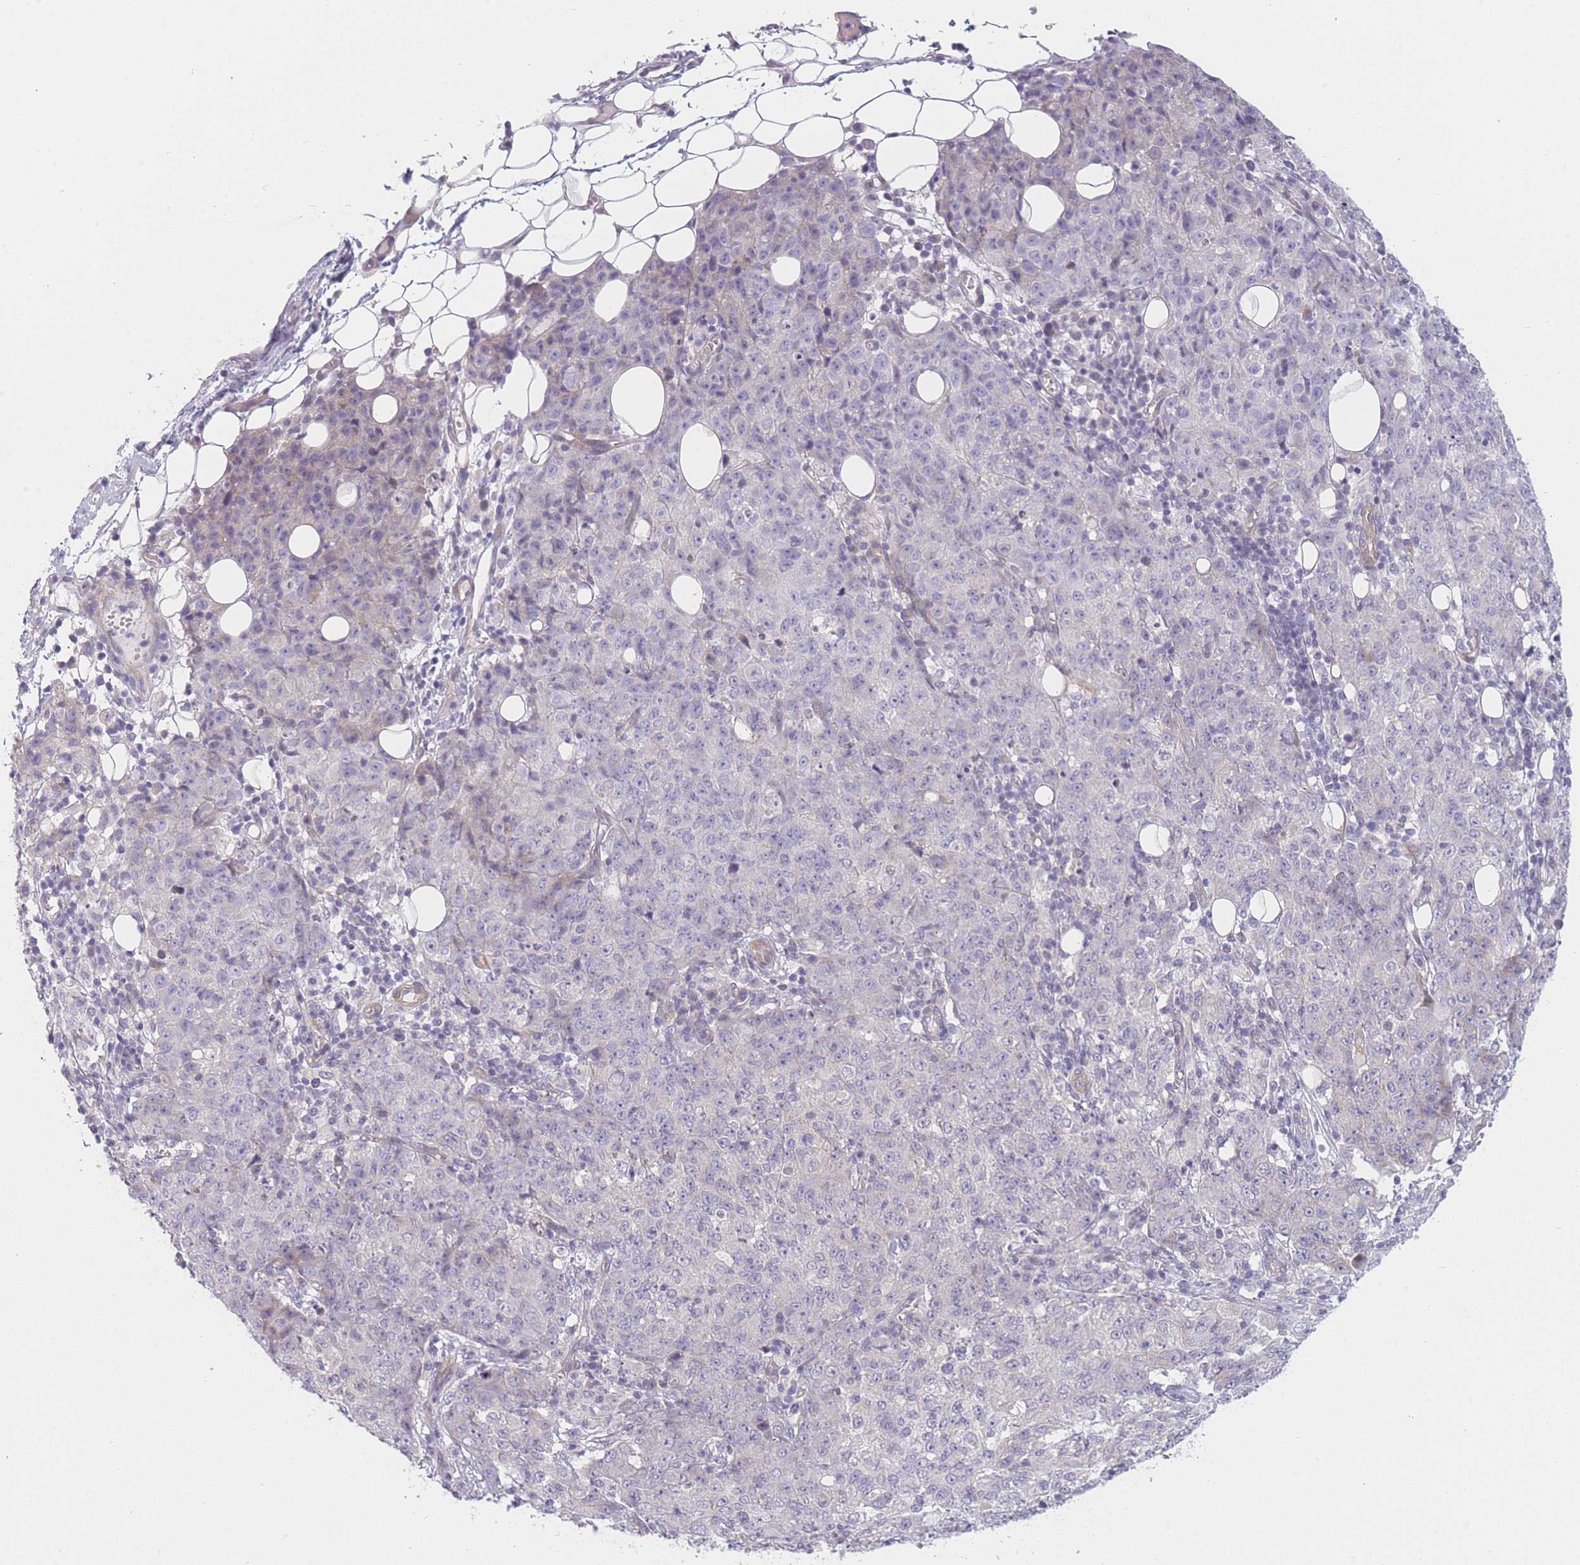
{"staining": {"intensity": "negative", "quantity": "none", "location": "none"}, "tissue": "ovarian cancer", "cell_type": "Tumor cells", "image_type": "cancer", "snomed": [{"axis": "morphology", "description": "Carcinoma, endometroid"}, {"axis": "topography", "description": "Ovary"}], "caption": "An immunohistochemistry (IHC) photomicrograph of endometroid carcinoma (ovarian) is shown. There is no staining in tumor cells of endometroid carcinoma (ovarian).", "gene": "SLC7A6", "patient": {"sex": "female", "age": 42}}